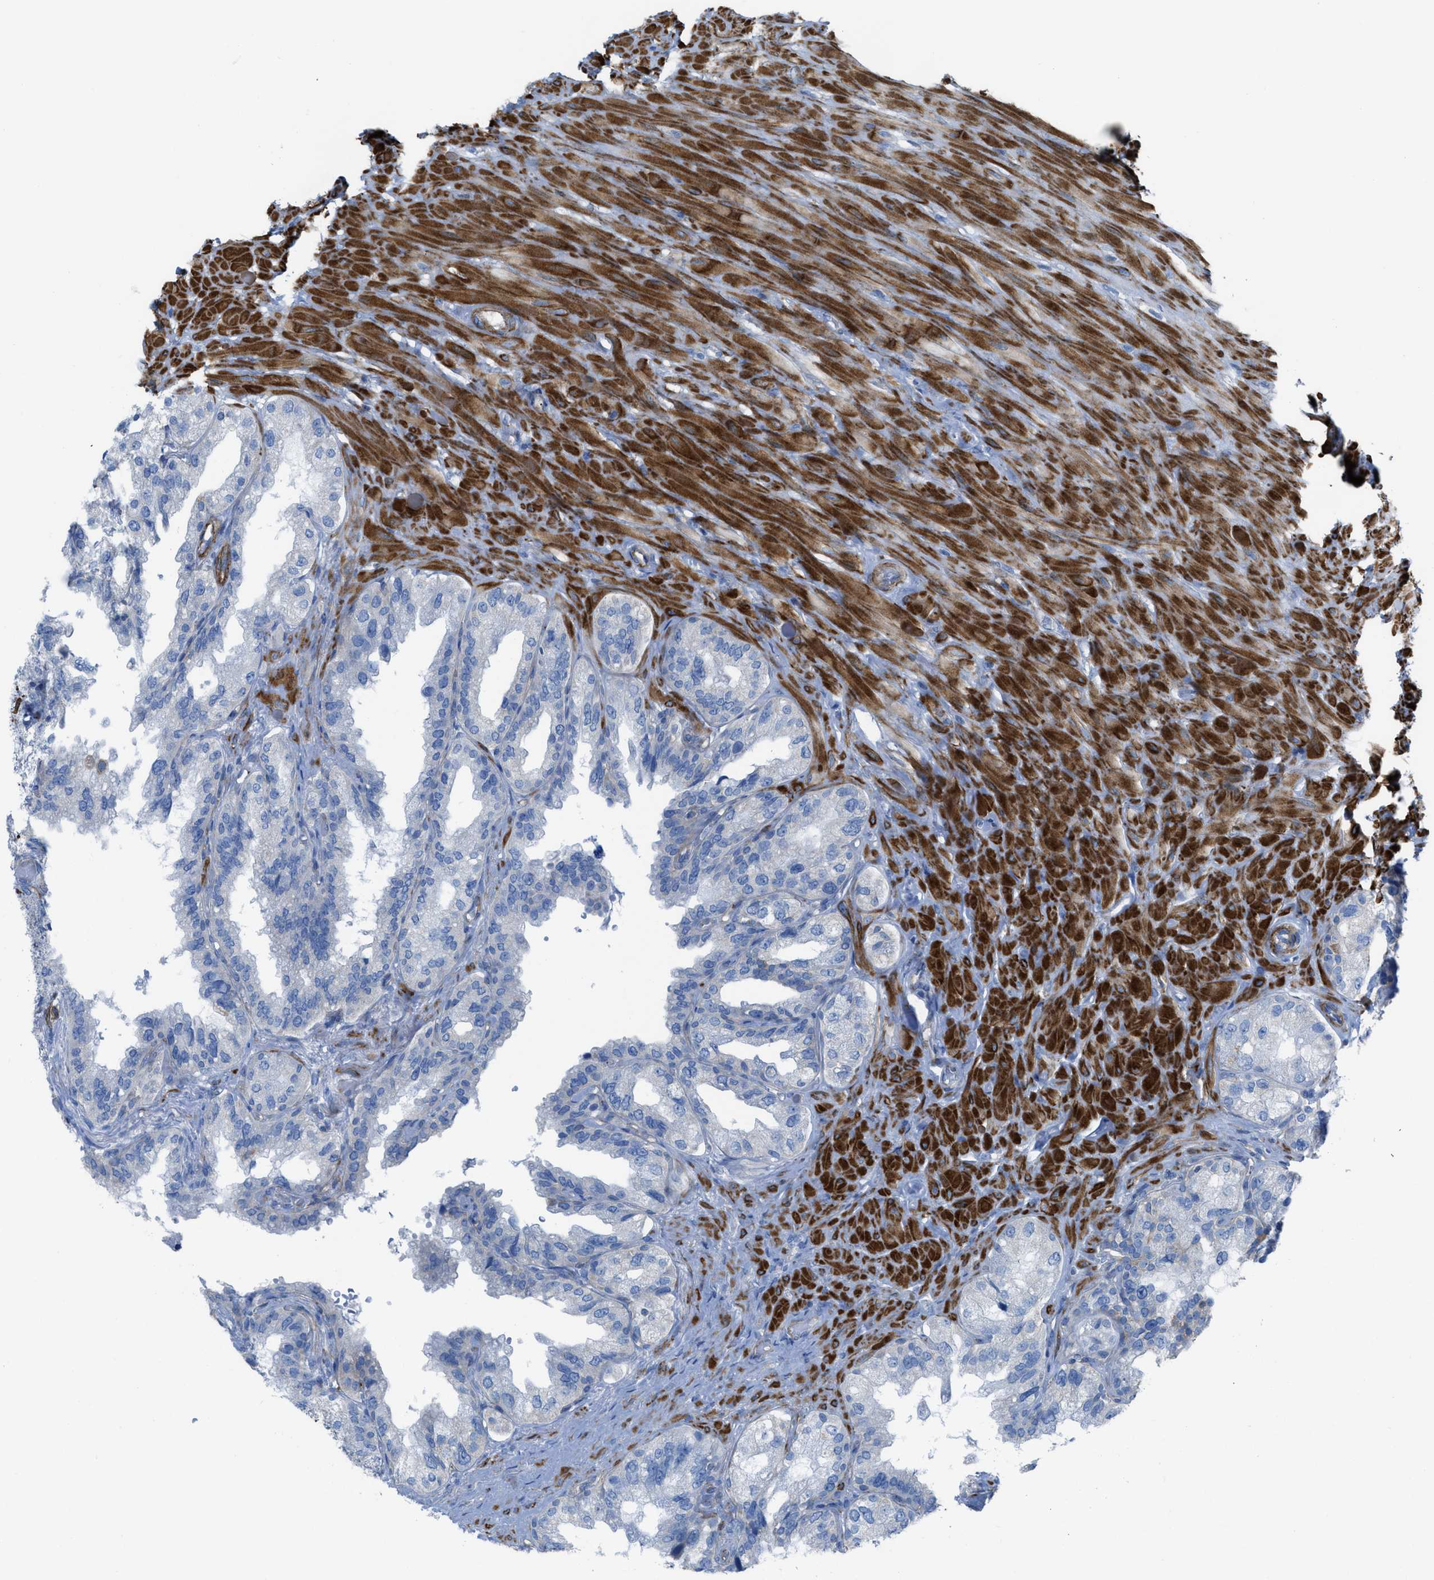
{"staining": {"intensity": "negative", "quantity": "none", "location": "none"}, "tissue": "seminal vesicle", "cell_type": "Glandular cells", "image_type": "normal", "snomed": [{"axis": "morphology", "description": "Normal tissue, NOS"}, {"axis": "topography", "description": "Seminal veicle"}], "caption": "This is an IHC image of normal seminal vesicle. There is no expression in glandular cells.", "gene": "KCNH7", "patient": {"sex": "male", "age": 68}}